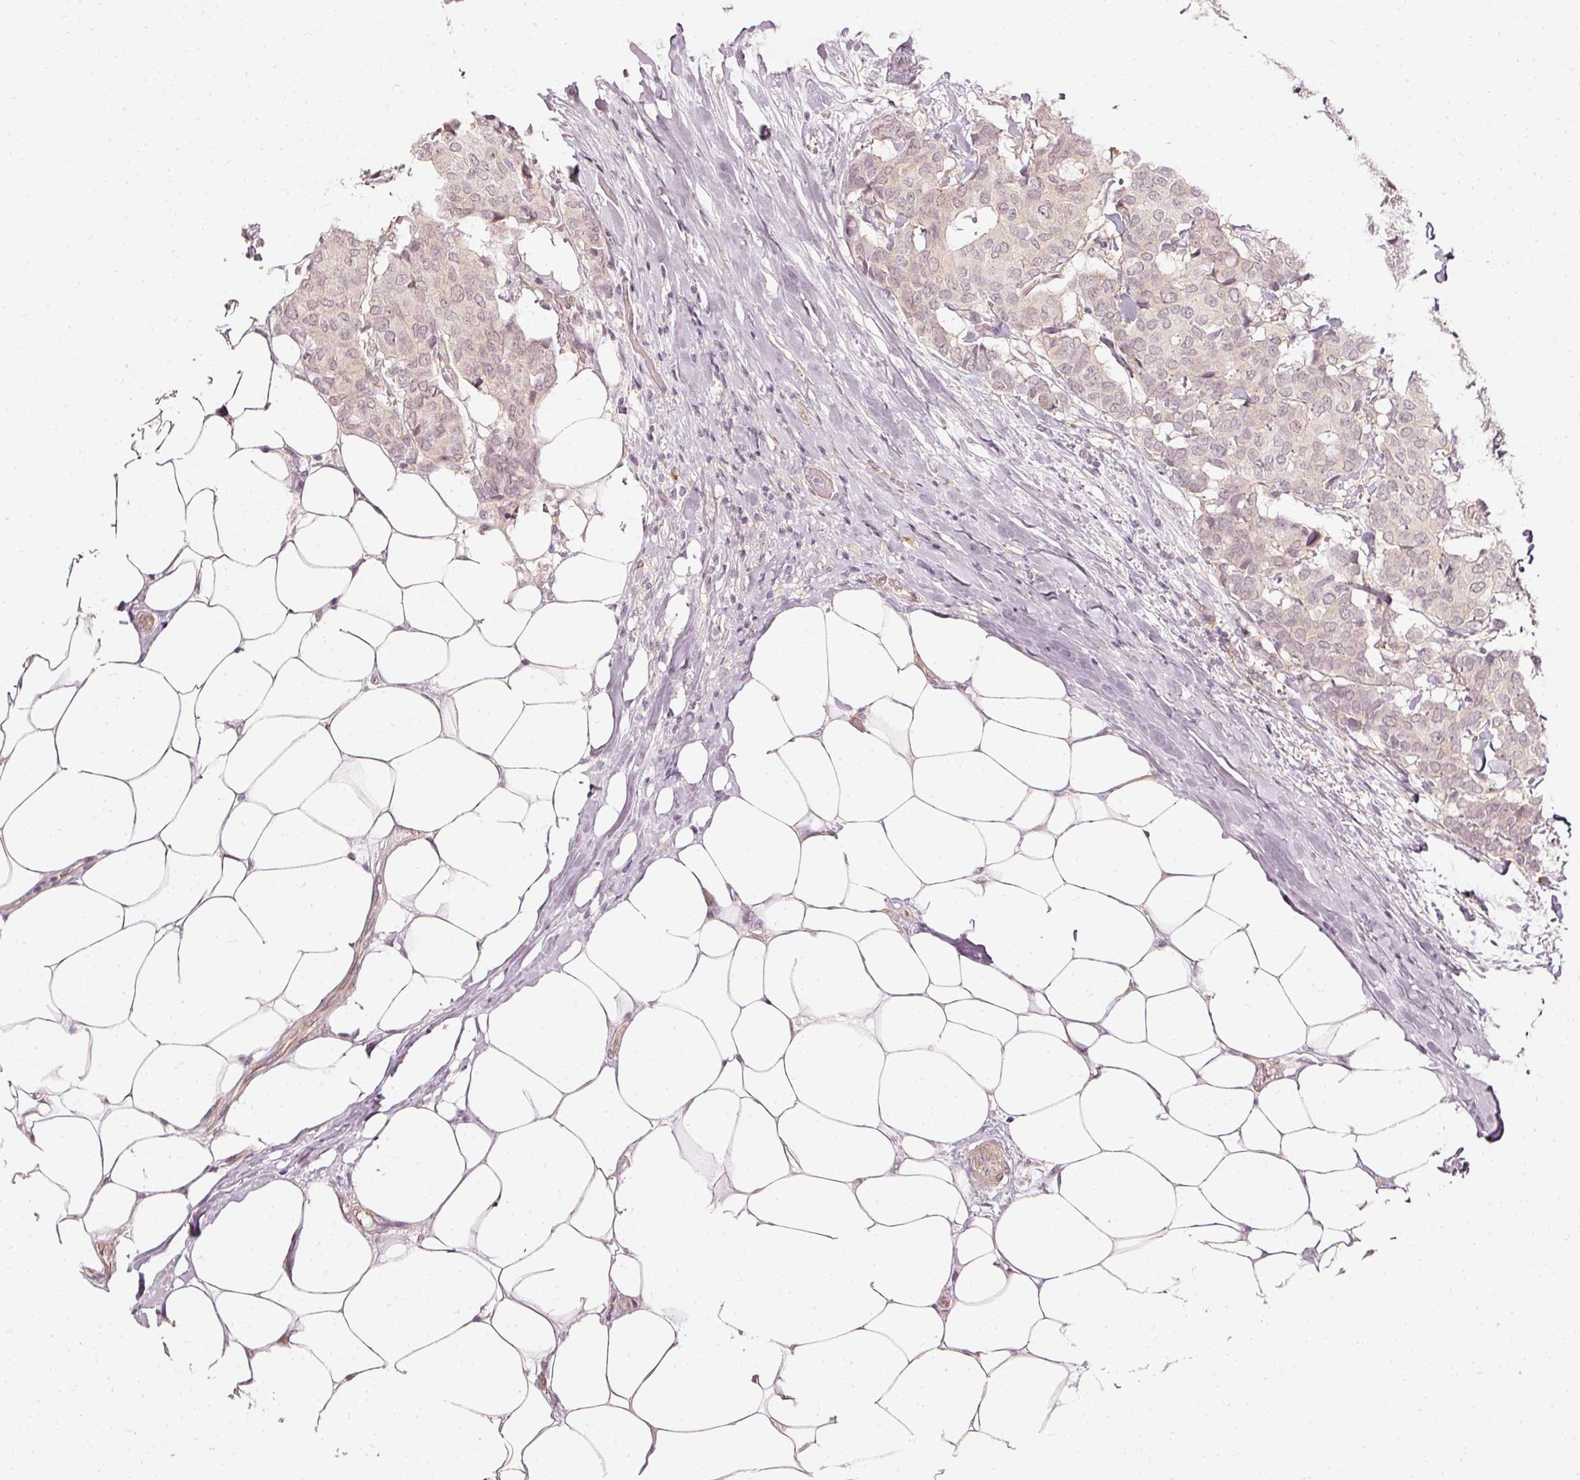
{"staining": {"intensity": "negative", "quantity": "none", "location": "none"}, "tissue": "breast cancer", "cell_type": "Tumor cells", "image_type": "cancer", "snomed": [{"axis": "morphology", "description": "Duct carcinoma"}, {"axis": "topography", "description": "Breast"}], "caption": "Human breast intraductal carcinoma stained for a protein using immunohistochemistry (IHC) reveals no expression in tumor cells.", "gene": "DRD2", "patient": {"sex": "female", "age": 75}}